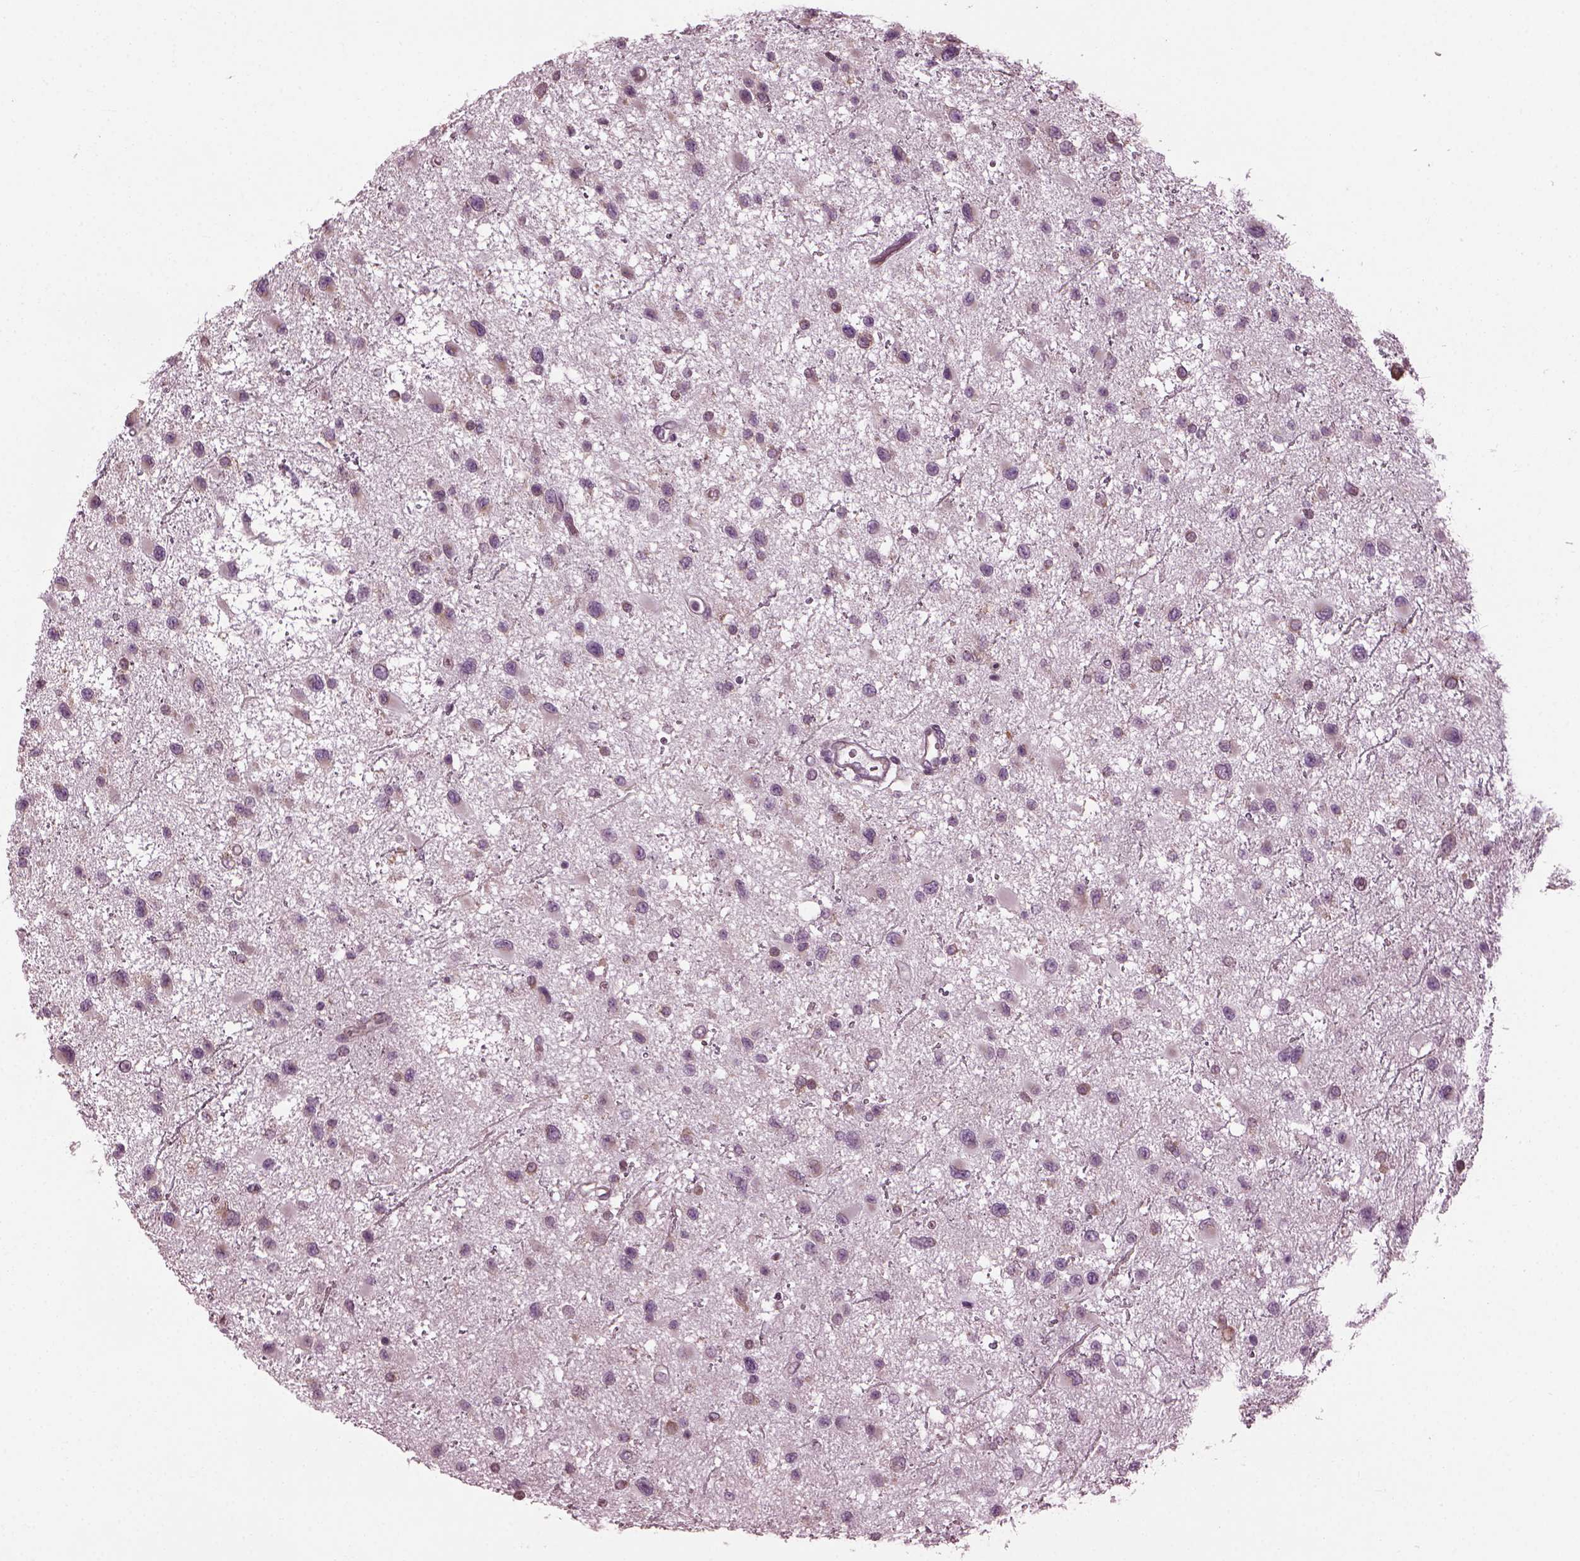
{"staining": {"intensity": "negative", "quantity": "none", "location": "none"}, "tissue": "glioma", "cell_type": "Tumor cells", "image_type": "cancer", "snomed": [{"axis": "morphology", "description": "Glioma, malignant, Low grade"}, {"axis": "topography", "description": "Brain"}], "caption": "Immunohistochemistry micrograph of neoplastic tissue: human glioma stained with DAB (3,3'-diaminobenzidine) shows no significant protein expression in tumor cells.", "gene": "CABP5", "patient": {"sex": "female", "age": 32}}